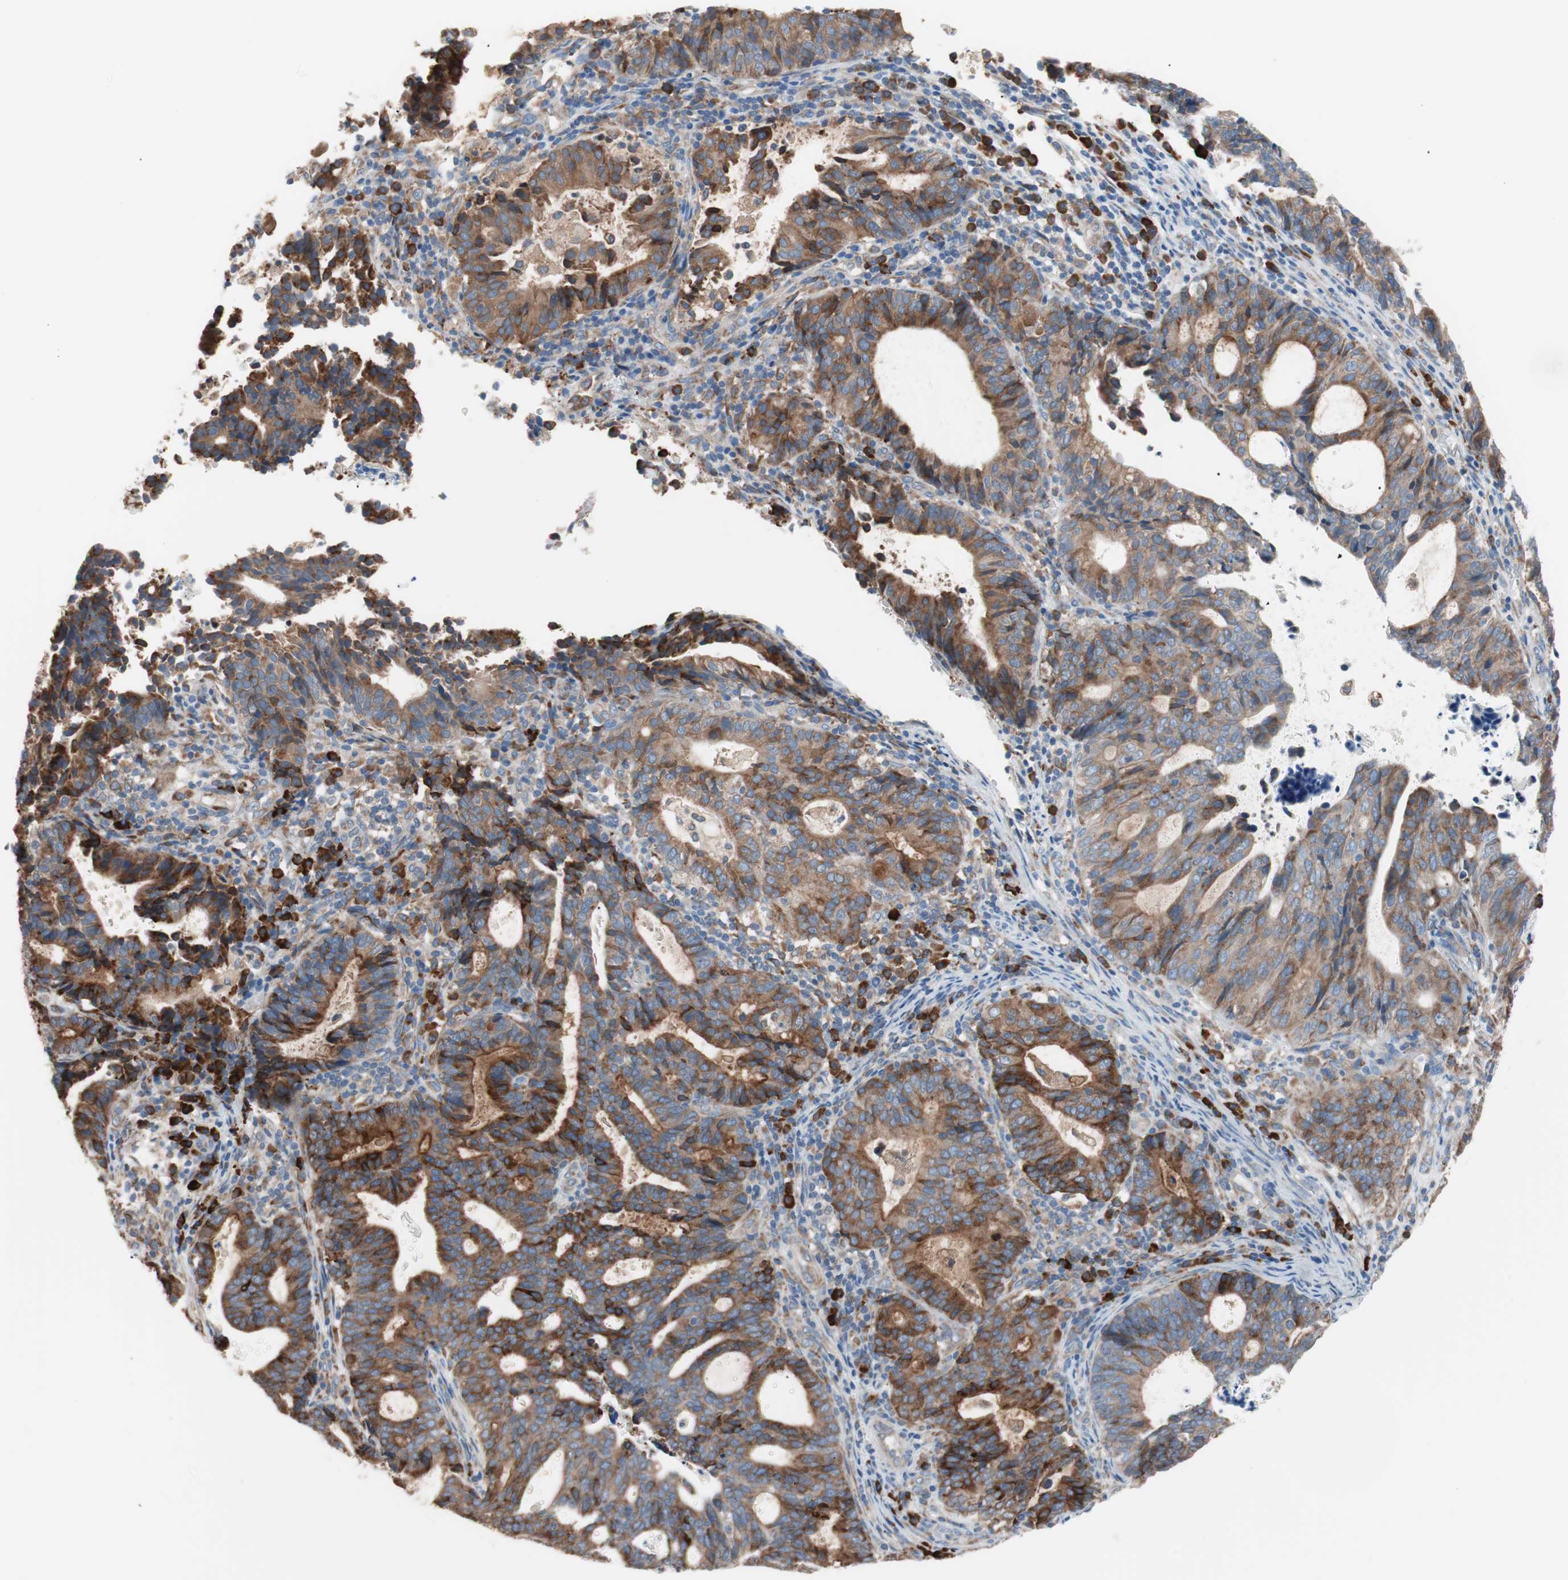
{"staining": {"intensity": "strong", "quantity": ">75%", "location": "cytoplasmic/membranous"}, "tissue": "endometrial cancer", "cell_type": "Tumor cells", "image_type": "cancer", "snomed": [{"axis": "morphology", "description": "Adenocarcinoma, NOS"}, {"axis": "topography", "description": "Uterus"}], "caption": "Immunohistochemical staining of endometrial adenocarcinoma shows strong cytoplasmic/membranous protein positivity in about >75% of tumor cells.", "gene": "SLC27A4", "patient": {"sex": "female", "age": 83}}